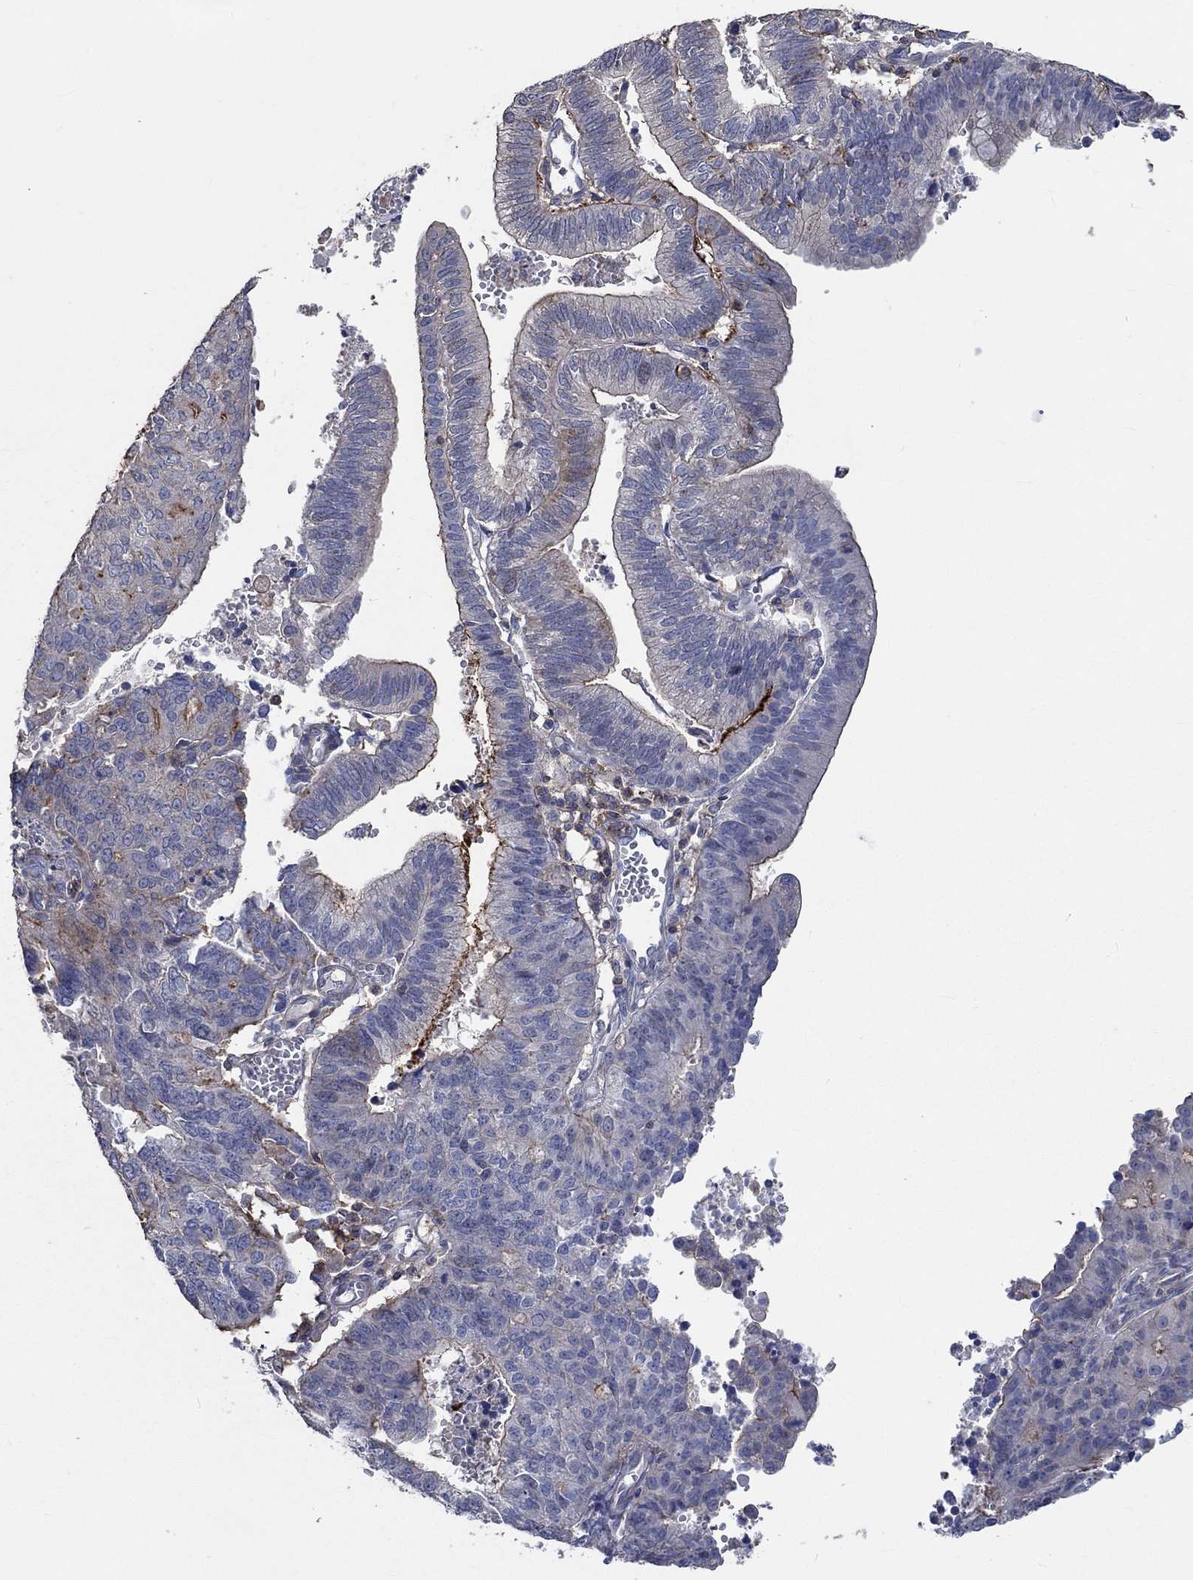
{"staining": {"intensity": "moderate", "quantity": "25%-75%", "location": "cytoplasmic/membranous"}, "tissue": "endometrial cancer", "cell_type": "Tumor cells", "image_type": "cancer", "snomed": [{"axis": "morphology", "description": "Adenocarcinoma, NOS"}, {"axis": "topography", "description": "Endometrium"}], "caption": "High-power microscopy captured an immunohistochemistry (IHC) histopathology image of endometrial cancer (adenocarcinoma), revealing moderate cytoplasmic/membranous expression in approximately 25%-75% of tumor cells. (DAB (3,3'-diaminobenzidine) IHC, brown staining for protein, blue staining for nuclei).", "gene": "TNFAIP8L3", "patient": {"sex": "female", "age": 82}}